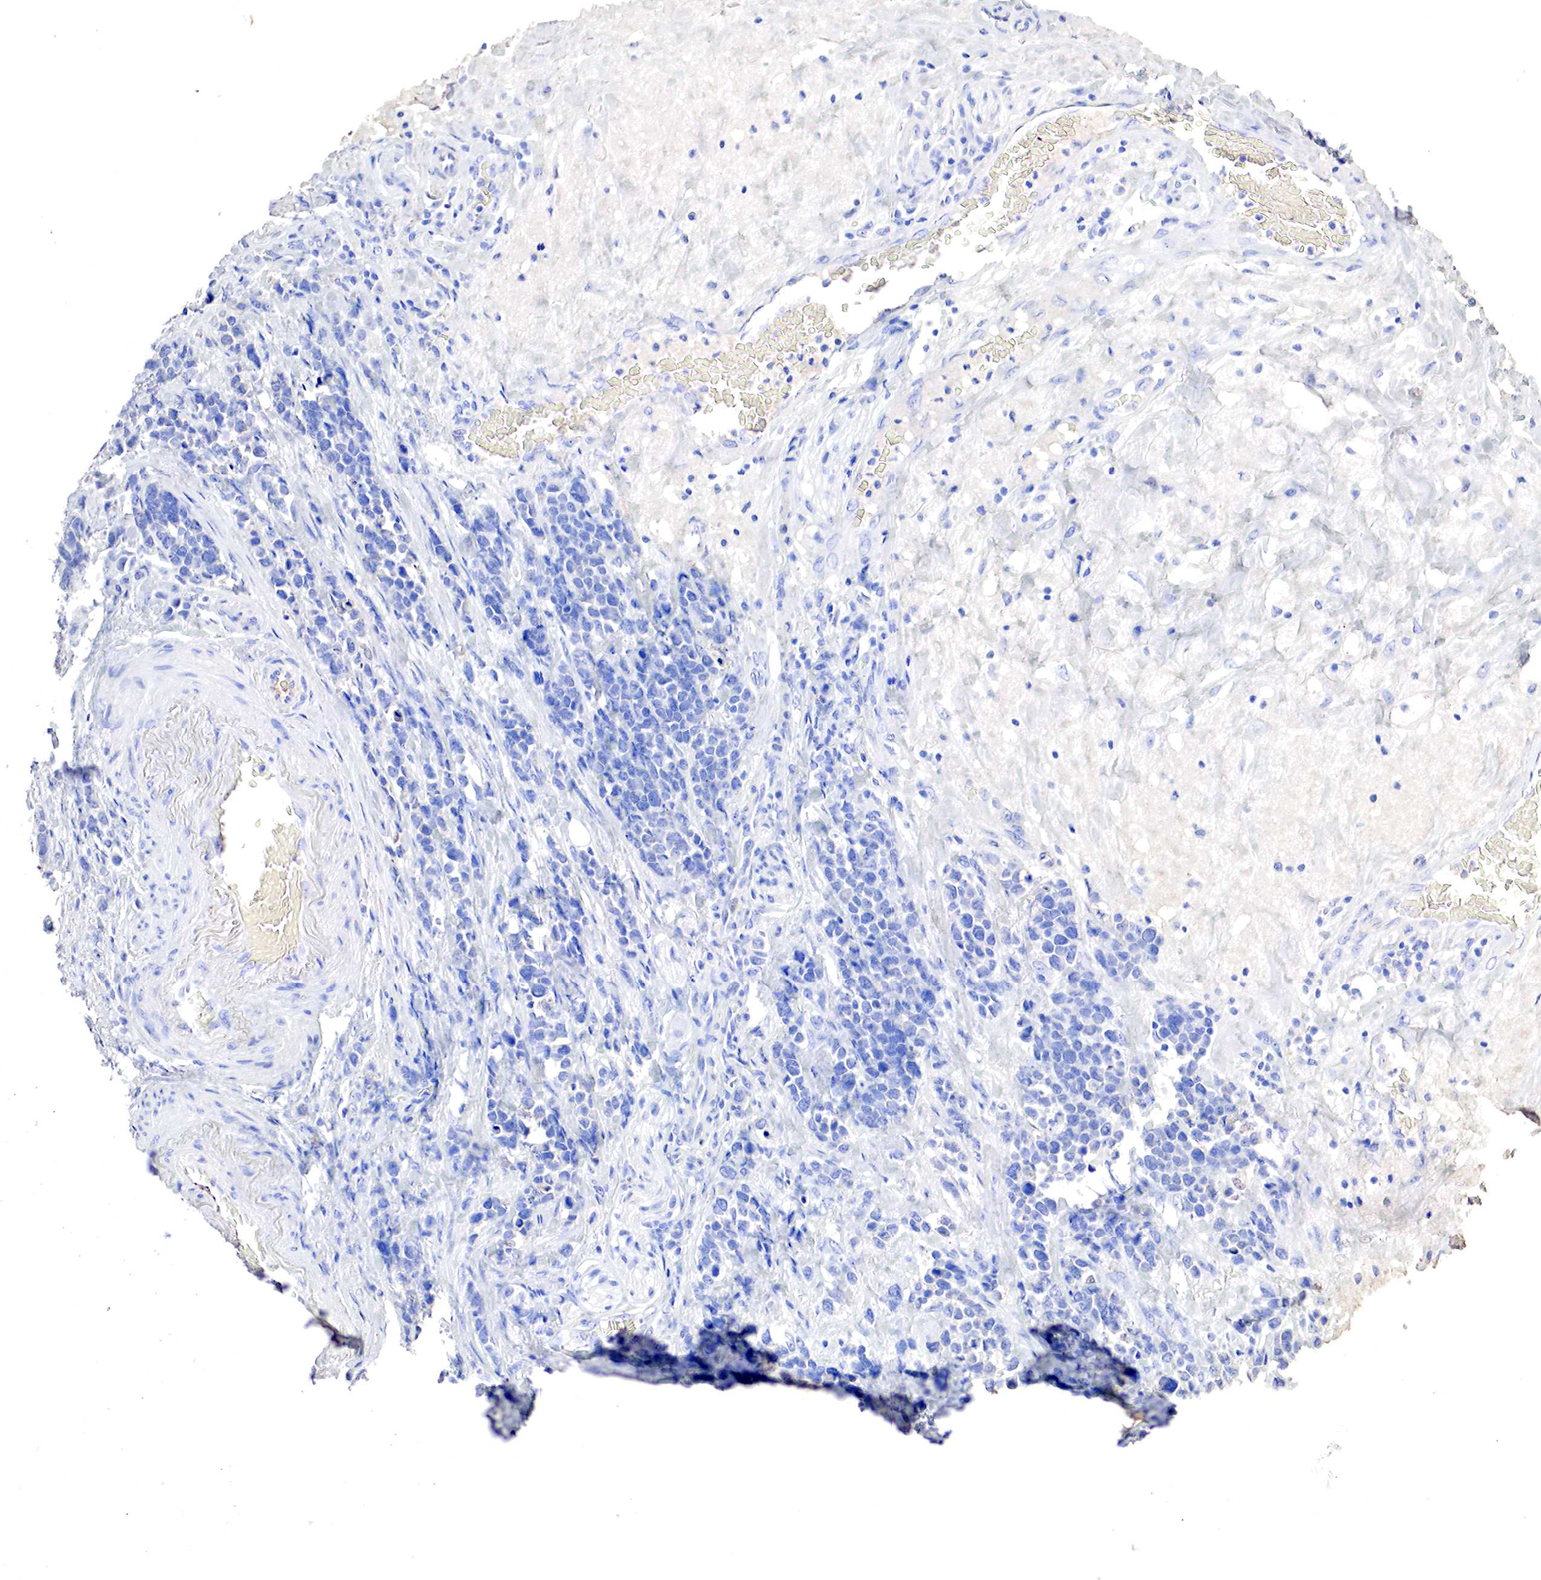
{"staining": {"intensity": "negative", "quantity": "none", "location": "none"}, "tissue": "stomach cancer", "cell_type": "Tumor cells", "image_type": "cancer", "snomed": [{"axis": "morphology", "description": "Adenocarcinoma, NOS"}, {"axis": "topography", "description": "Stomach, upper"}], "caption": "Tumor cells show no significant expression in stomach adenocarcinoma.", "gene": "OTC", "patient": {"sex": "male", "age": 71}}